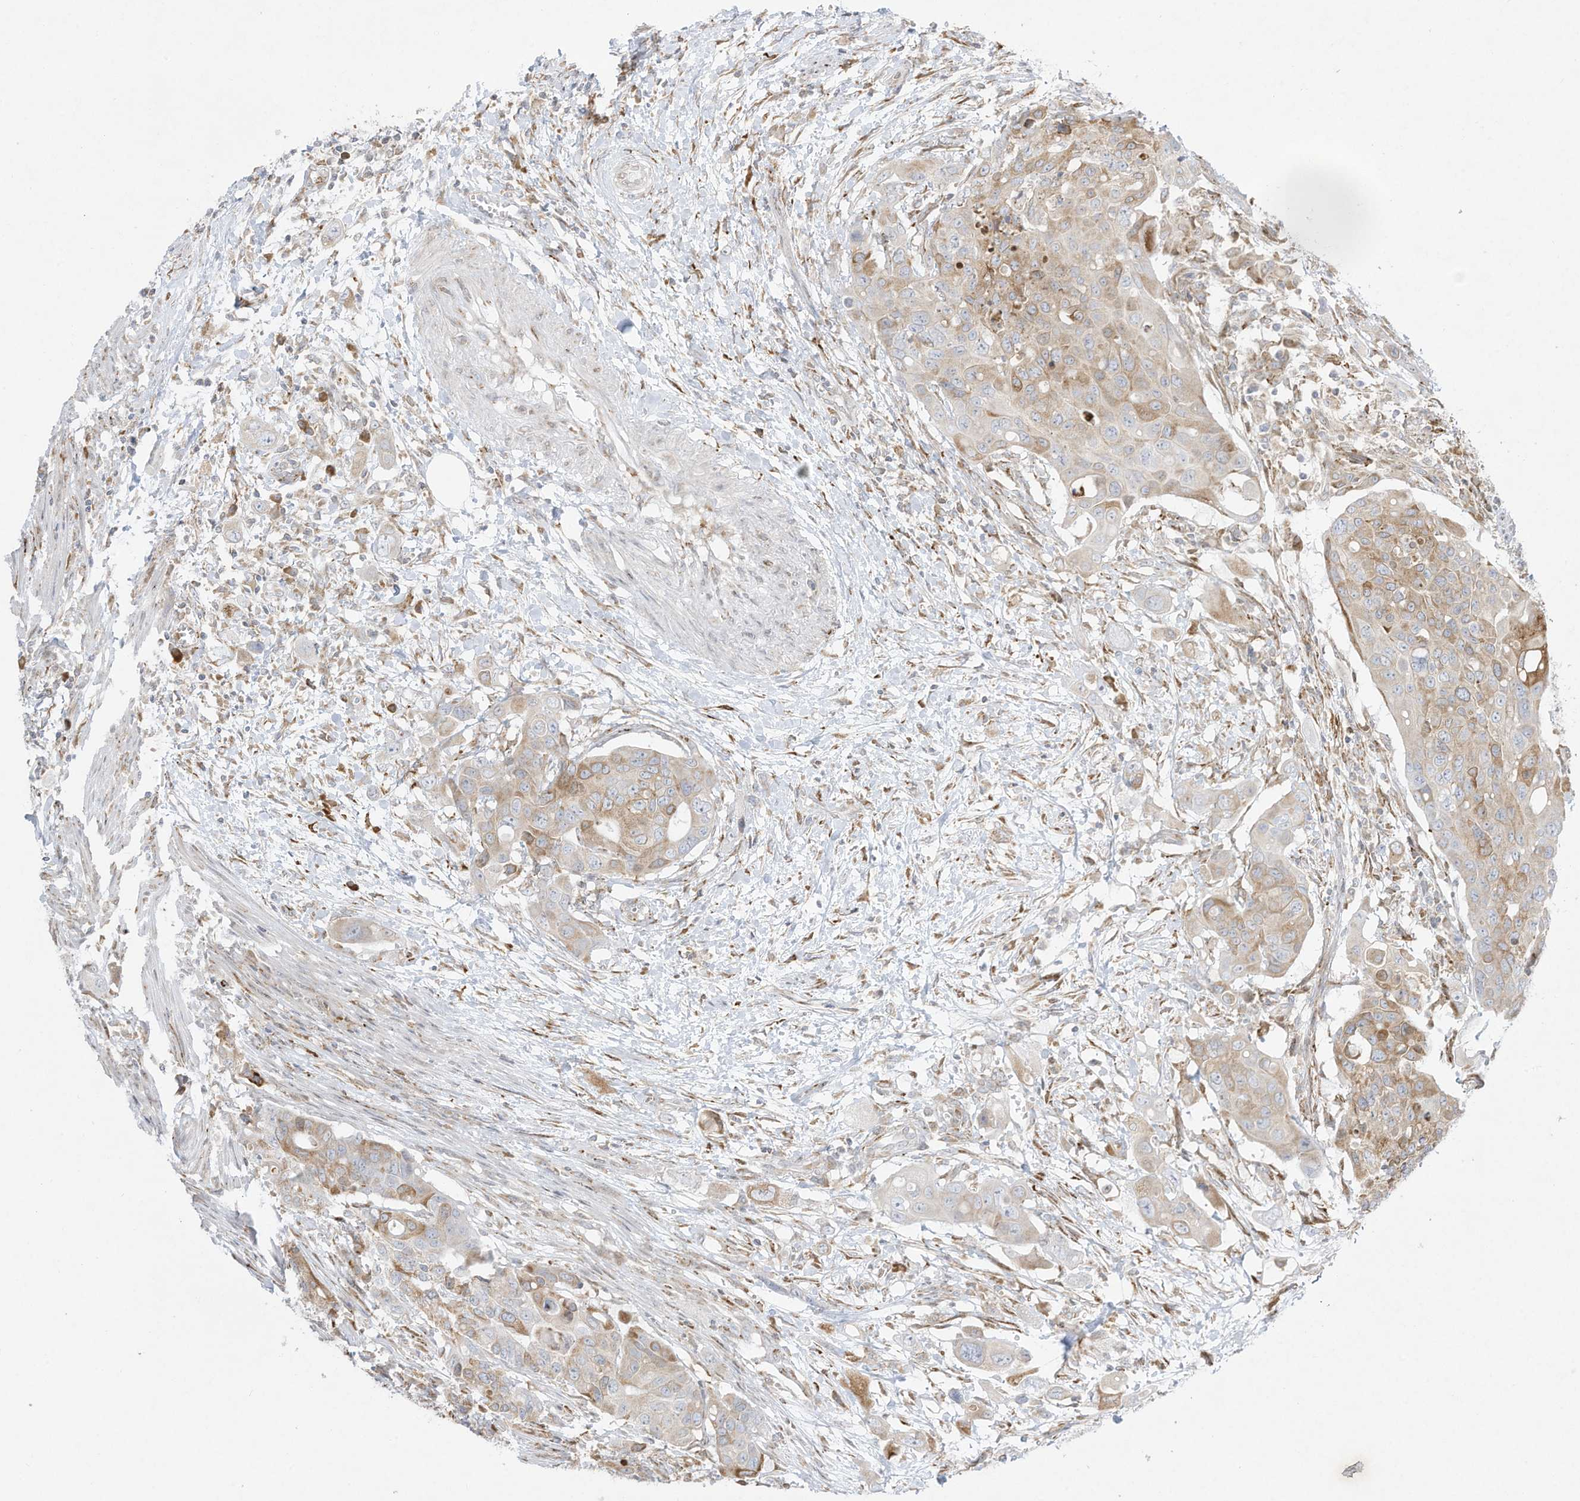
{"staining": {"intensity": "weak", "quantity": "<25%", "location": "cytoplasmic/membranous"}, "tissue": "colorectal cancer", "cell_type": "Tumor cells", "image_type": "cancer", "snomed": [{"axis": "morphology", "description": "Adenocarcinoma, NOS"}, {"axis": "topography", "description": "Colon"}], "caption": "IHC image of adenocarcinoma (colorectal) stained for a protein (brown), which demonstrates no expression in tumor cells.", "gene": "PTK6", "patient": {"sex": "male", "age": 77}}